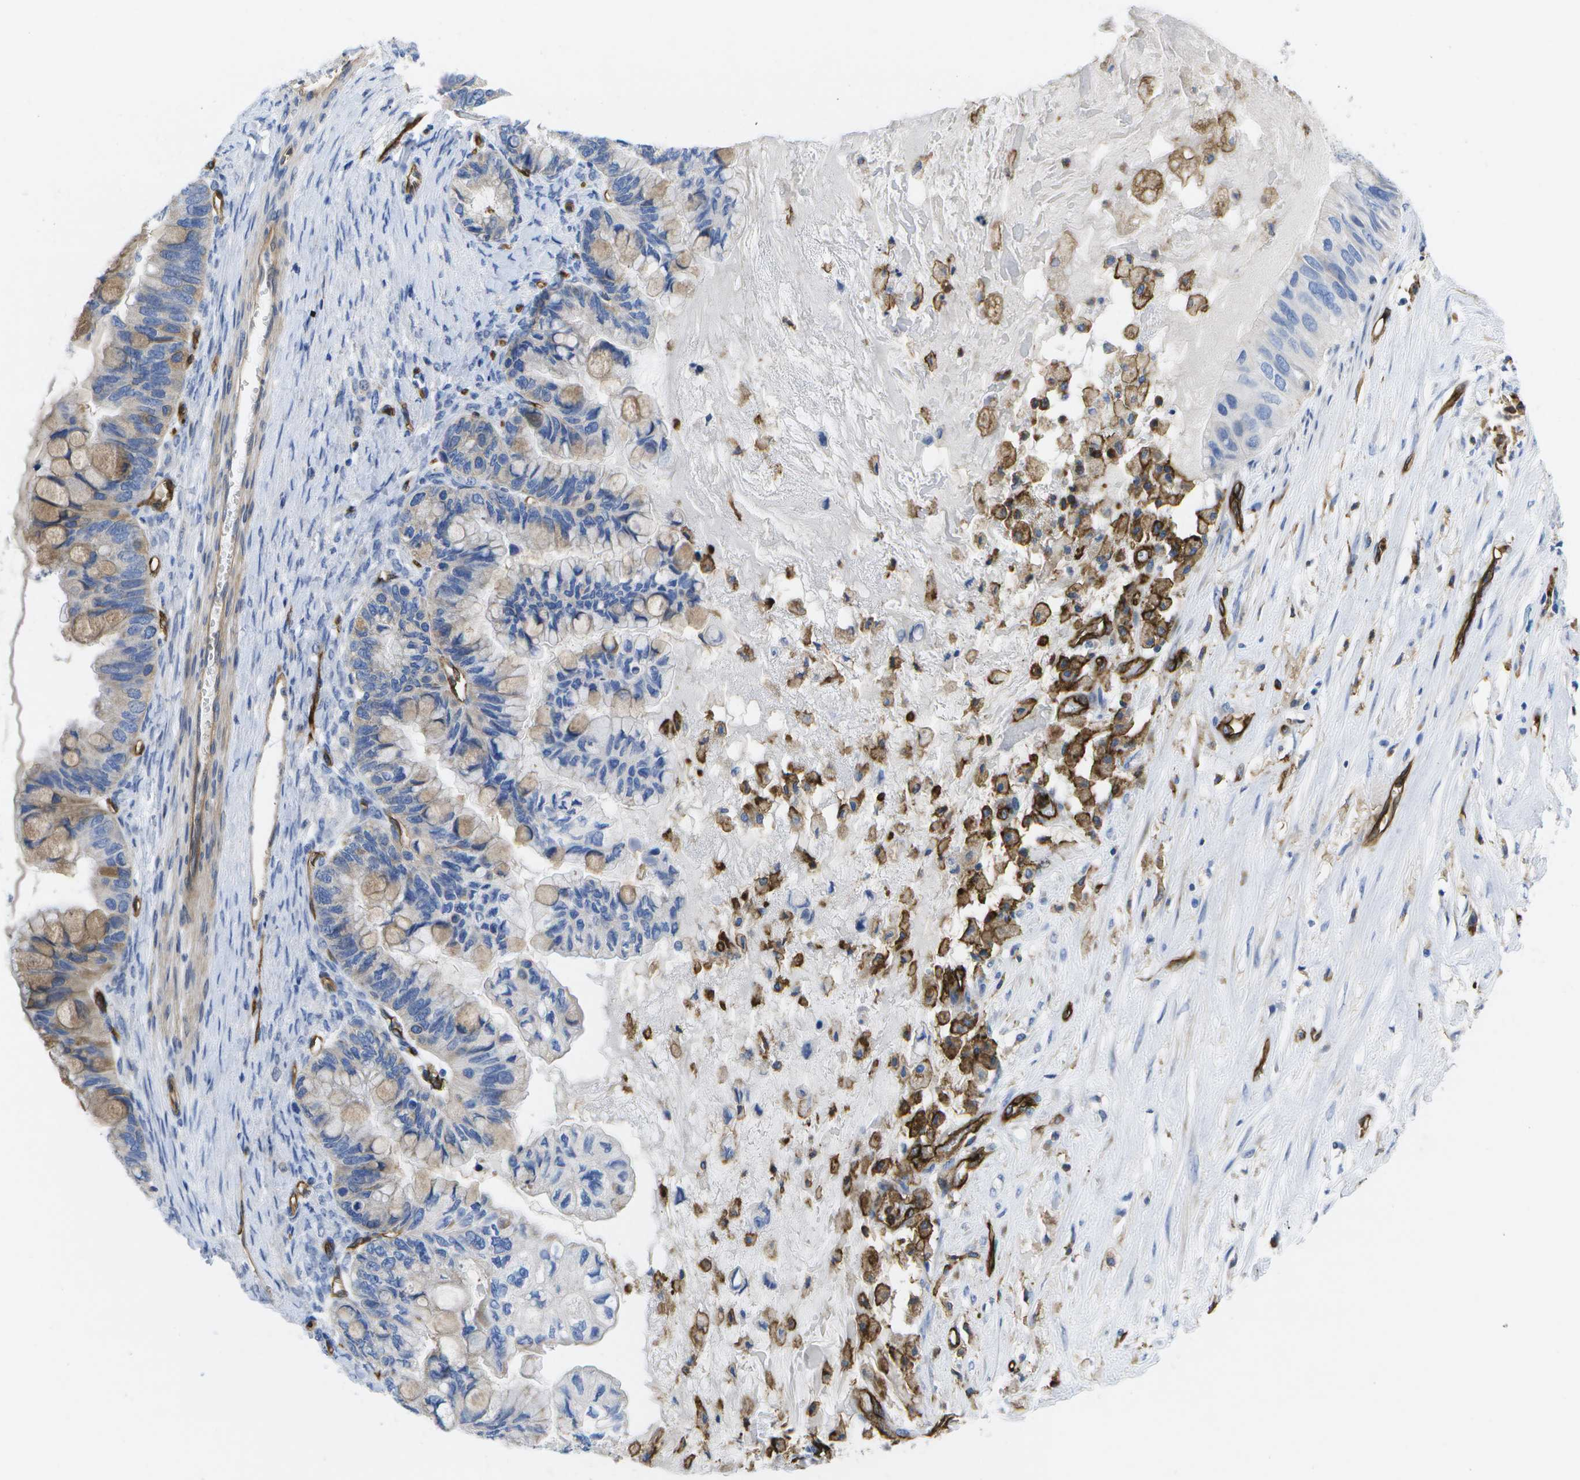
{"staining": {"intensity": "weak", "quantity": "25%-75%", "location": "cytoplasmic/membranous"}, "tissue": "ovarian cancer", "cell_type": "Tumor cells", "image_type": "cancer", "snomed": [{"axis": "morphology", "description": "Cystadenocarcinoma, mucinous, NOS"}, {"axis": "topography", "description": "Ovary"}], "caption": "Protein expression analysis of mucinous cystadenocarcinoma (ovarian) displays weak cytoplasmic/membranous expression in approximately 25%-75% of tumor cells. (DAB (3,3'-diaminobenzidine) = brown stain, brightfield microscopy at high magnification).", "gene": "DYSF", "patient": {"sex": "female", "age": 80}}